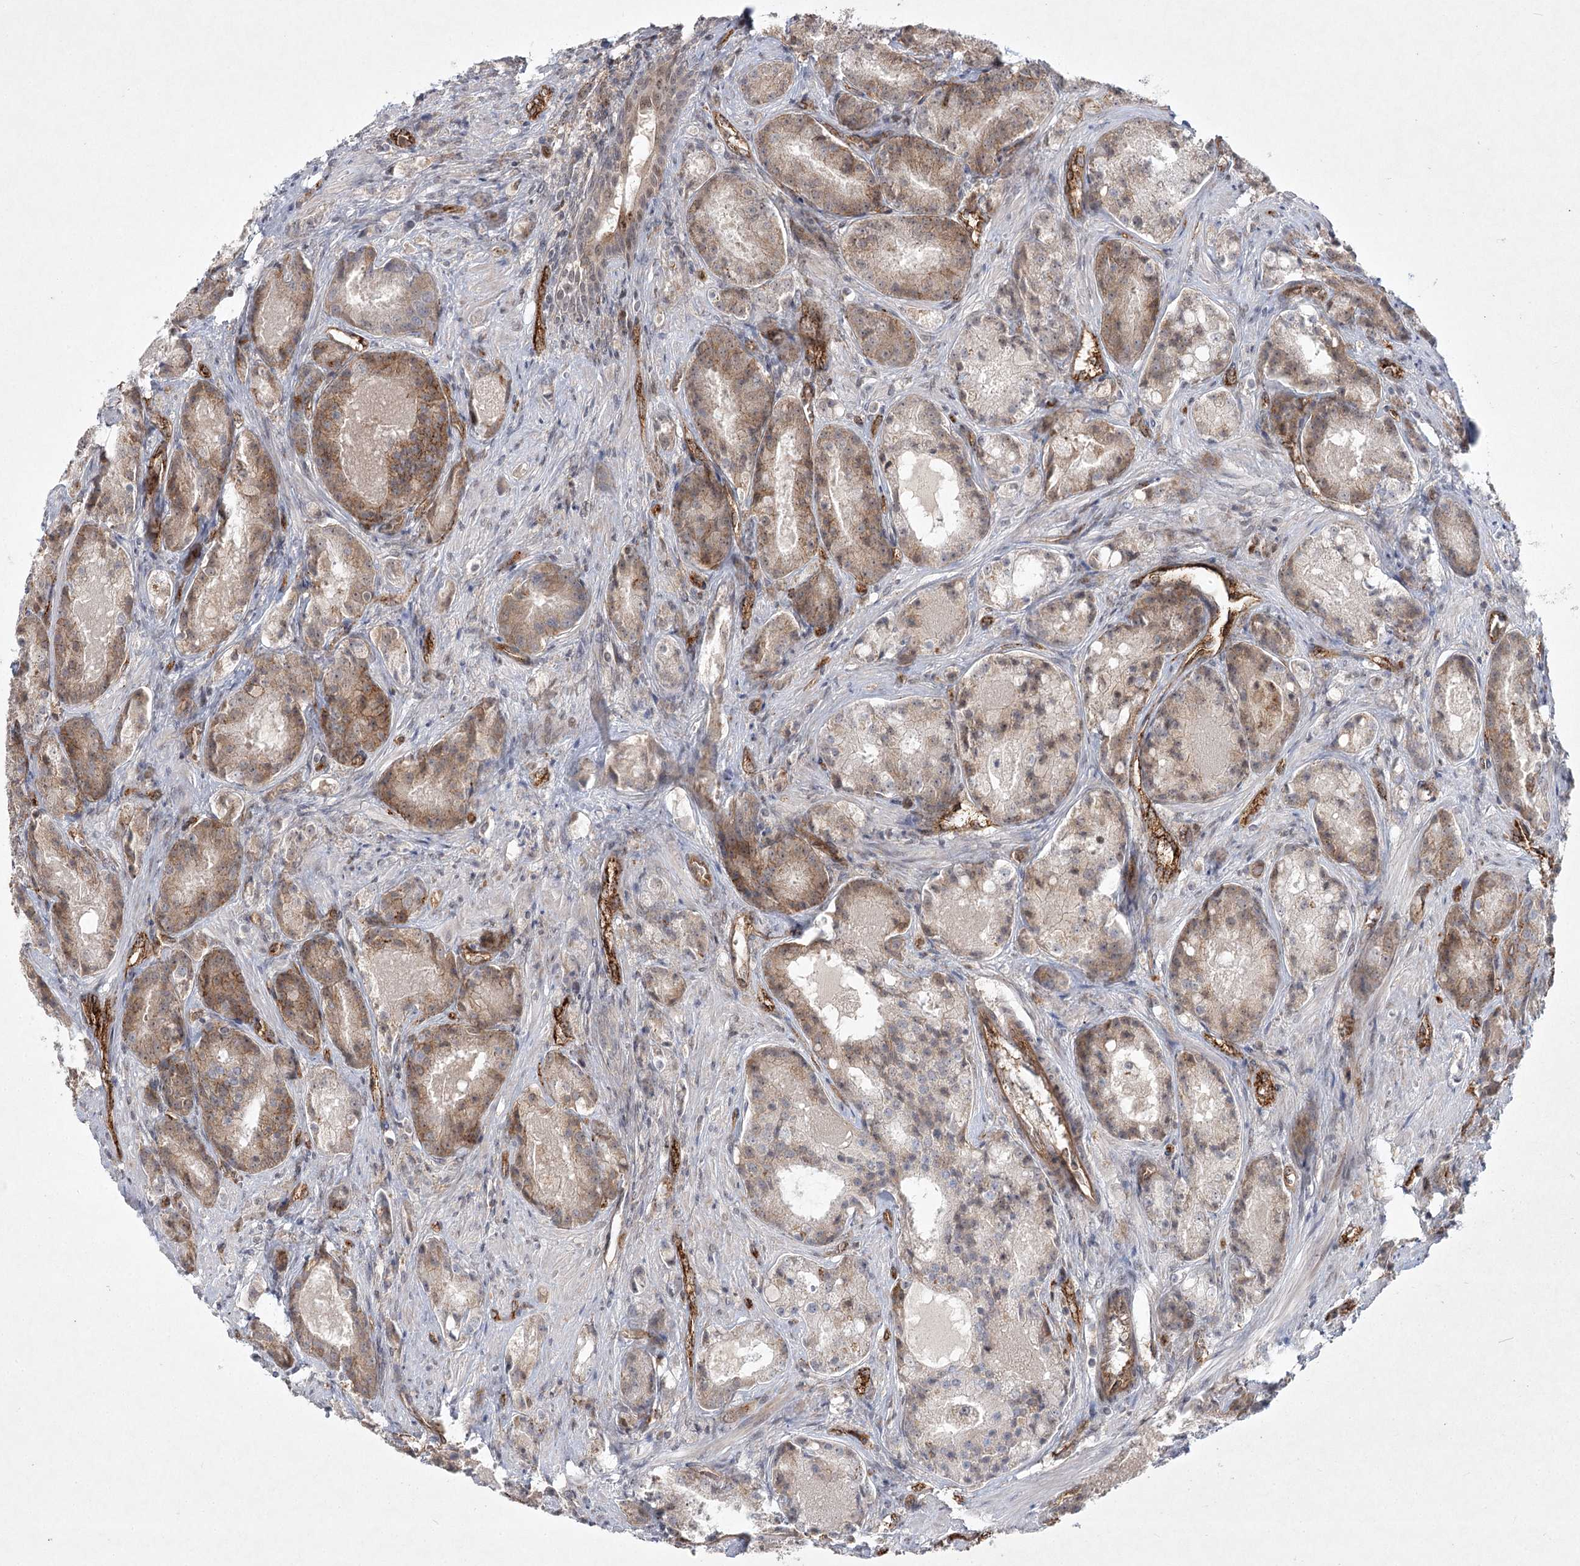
{"staining": {"intensity": "moderate", "quantity": ">75%", "location": "cytoplasmic/membranous"}, "tissue": "prostate cancer", "cell_type": "Tumor cells", "image_type": "cancer", "snomed": [{"axis": "morphology", "description": "Adenocarcinoma, High grade"}, {"axis": "topography", "description": "Prostate"}], "caption": "DAB (3,3'-diaminobenzidine) immunohistochemical staining of prostate high-grade adenocarcinoma exhibits moderate cytoplasmic/membranous protein staining in approximately >75% of tumor cells.", "gene": "ARHGAP31", "patient": {"sex": "male", "age": 60}}